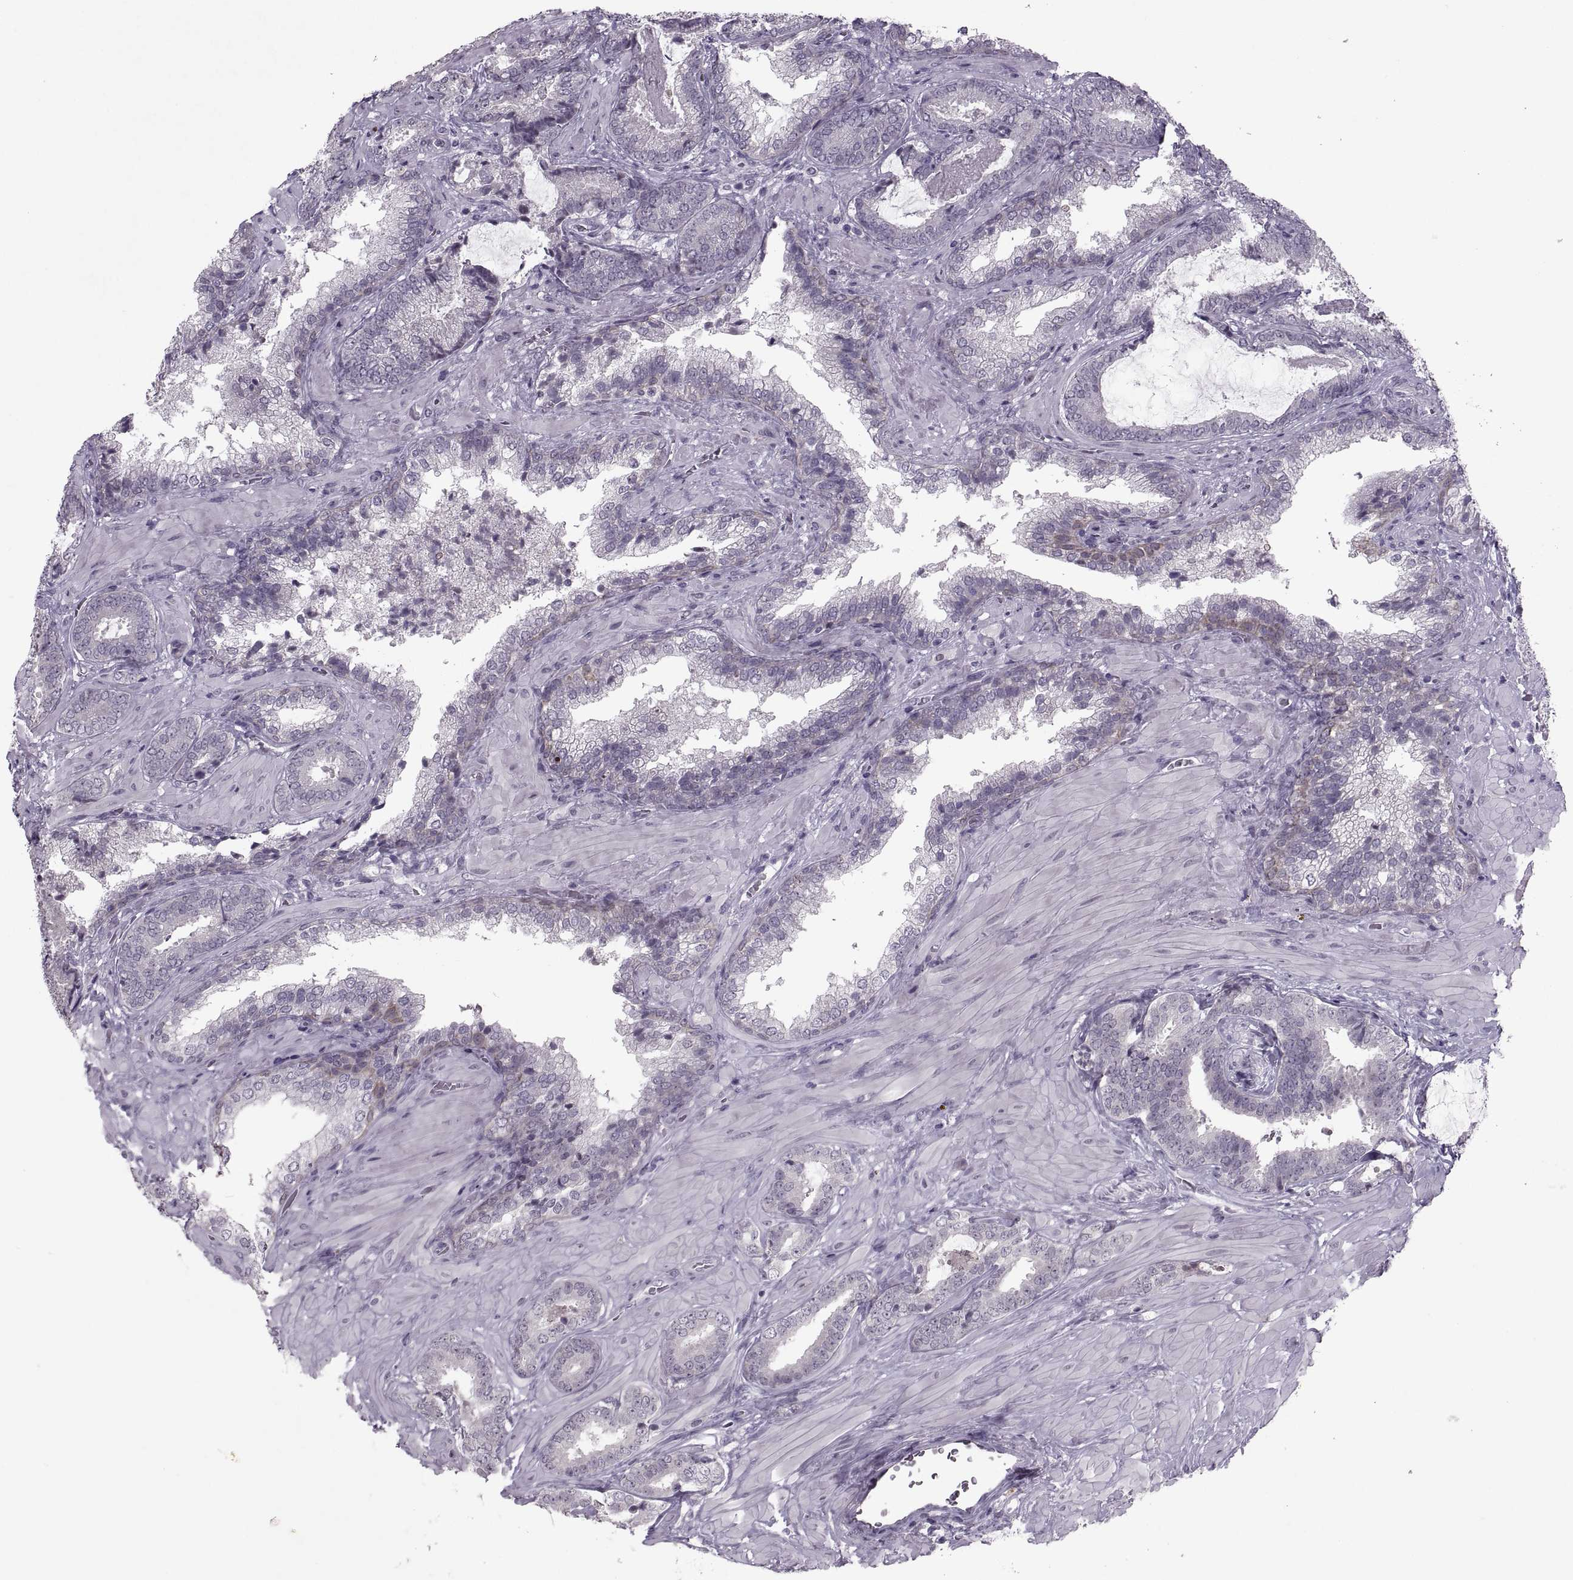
{"staining": {"intensity": "negative", "quantity": "none", "location": "none"}, "tissue": "prostate cancer", "cell_type": "Tumor cells", "image_type": "cancer", "snomed": [{"axis": "morphology", "description": "Adenocarcinoma, Low grade"}, {"axis": "topography", "description": "Prostate"}], "caption": "This histopathology image is of prostate cancer stained with IHC to label a protein in brown with the nuclei are counter-stained blue. There is no staining in tumor cells.", "gene": "MGAT4D", "patient": {"sex": "male", "age": 61}}